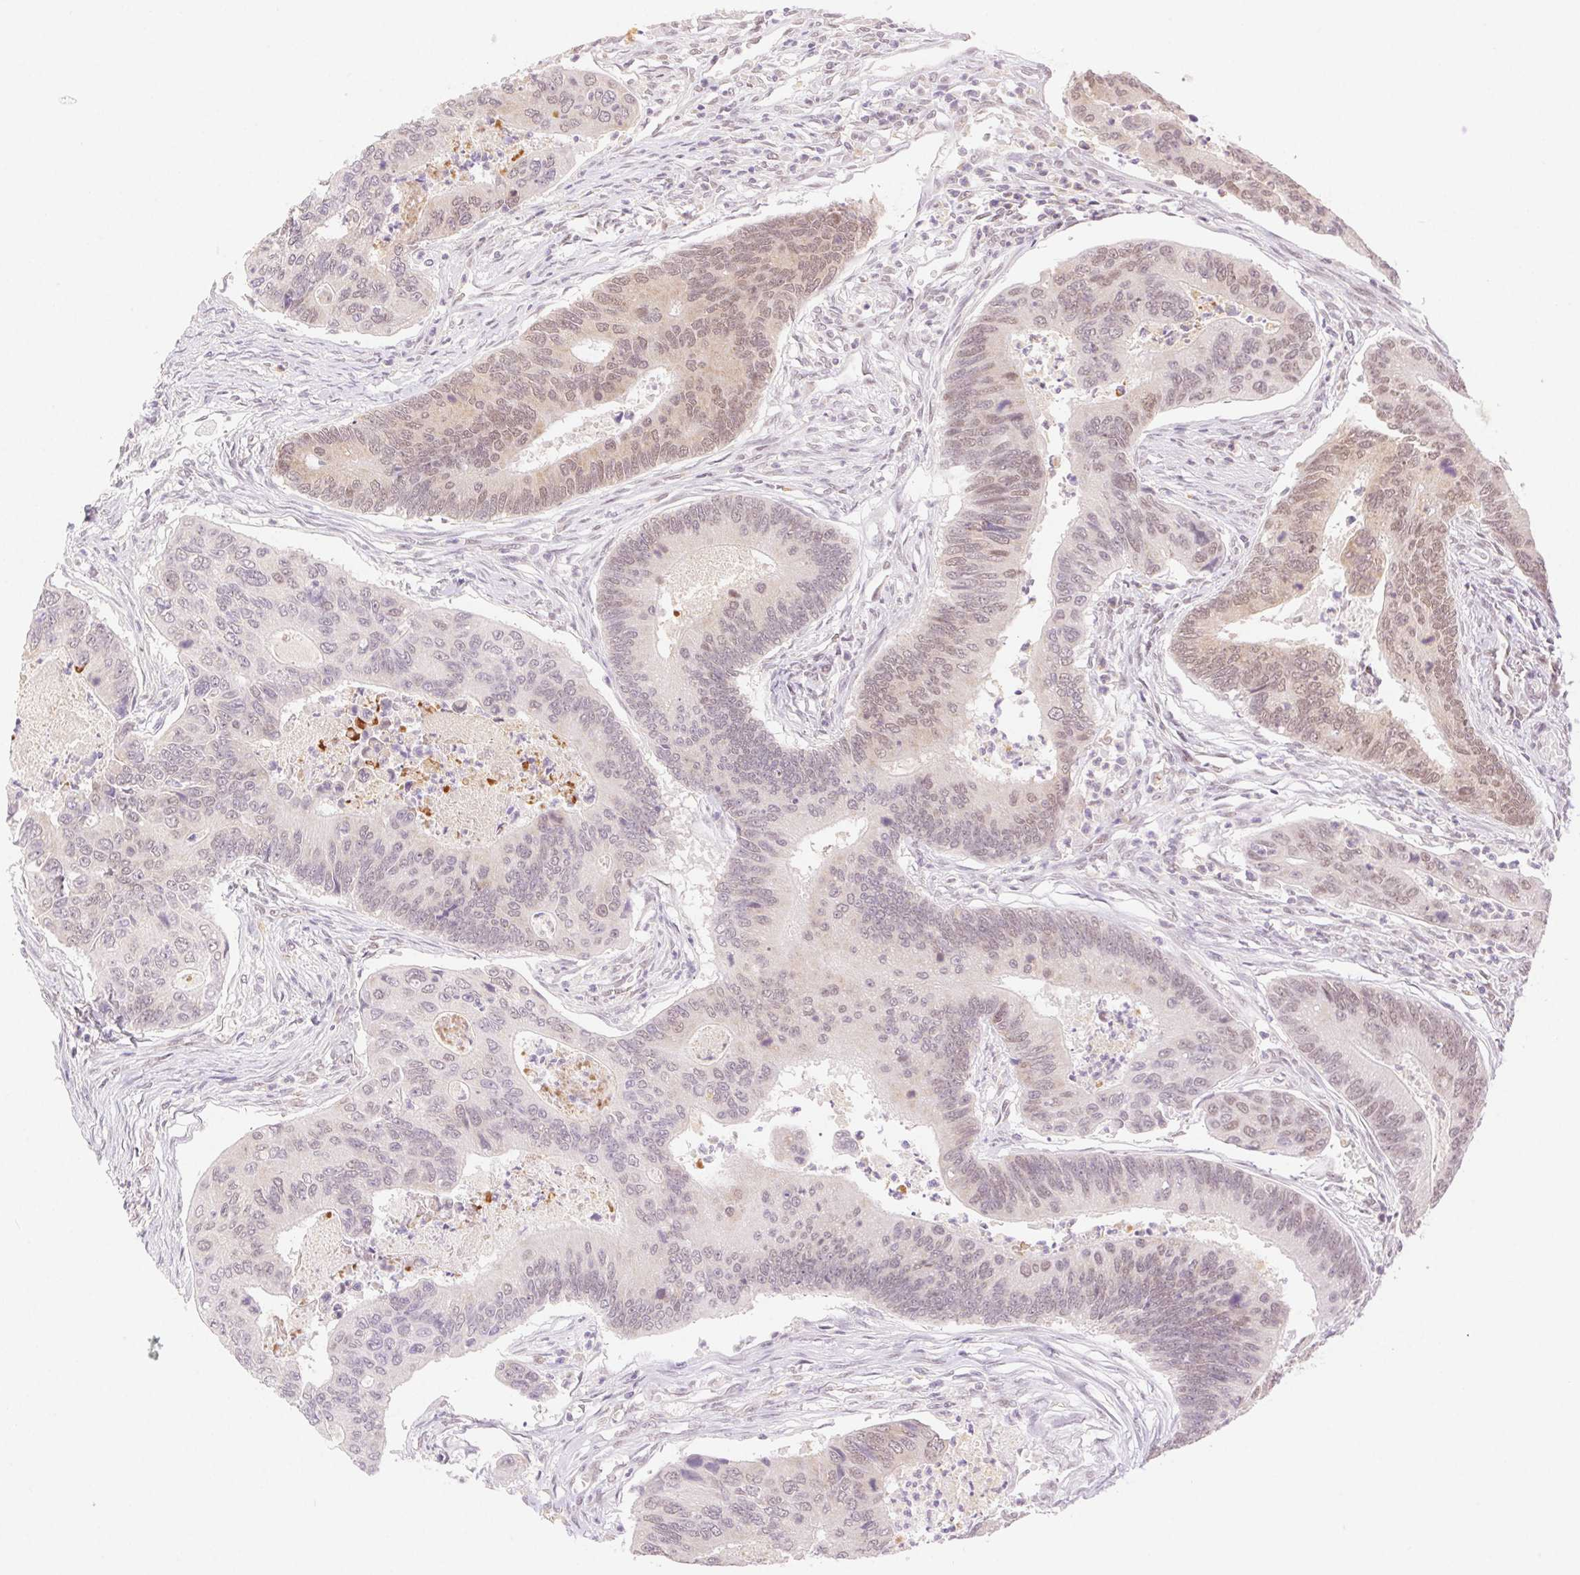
{"staining": {"intensity": "moderate", "quantity": "<25%", "location": "nuclear"}, "tissue": "colorectal cancer", "cell_type": "Tumor cells", "image_type": "cancer", "snomed": [{"axis": "morphology", "description": "Adenocarcinoma, NOS"}, {"axis": "topography", "description": "Colon"}], "caption": "Colorectal cancer was stained to show a protein in brown. There is low levels of moderate nuclear staining in approximately <25% of tumor cells. The staining was performed using DAB (3,3'-diaminobenzidine), with brown indicating positive protein expression. Nuclei are stained blue with hematoxylin.", "gene": "H2AZ2", "patient": {"sex": "female", "age": 67}}